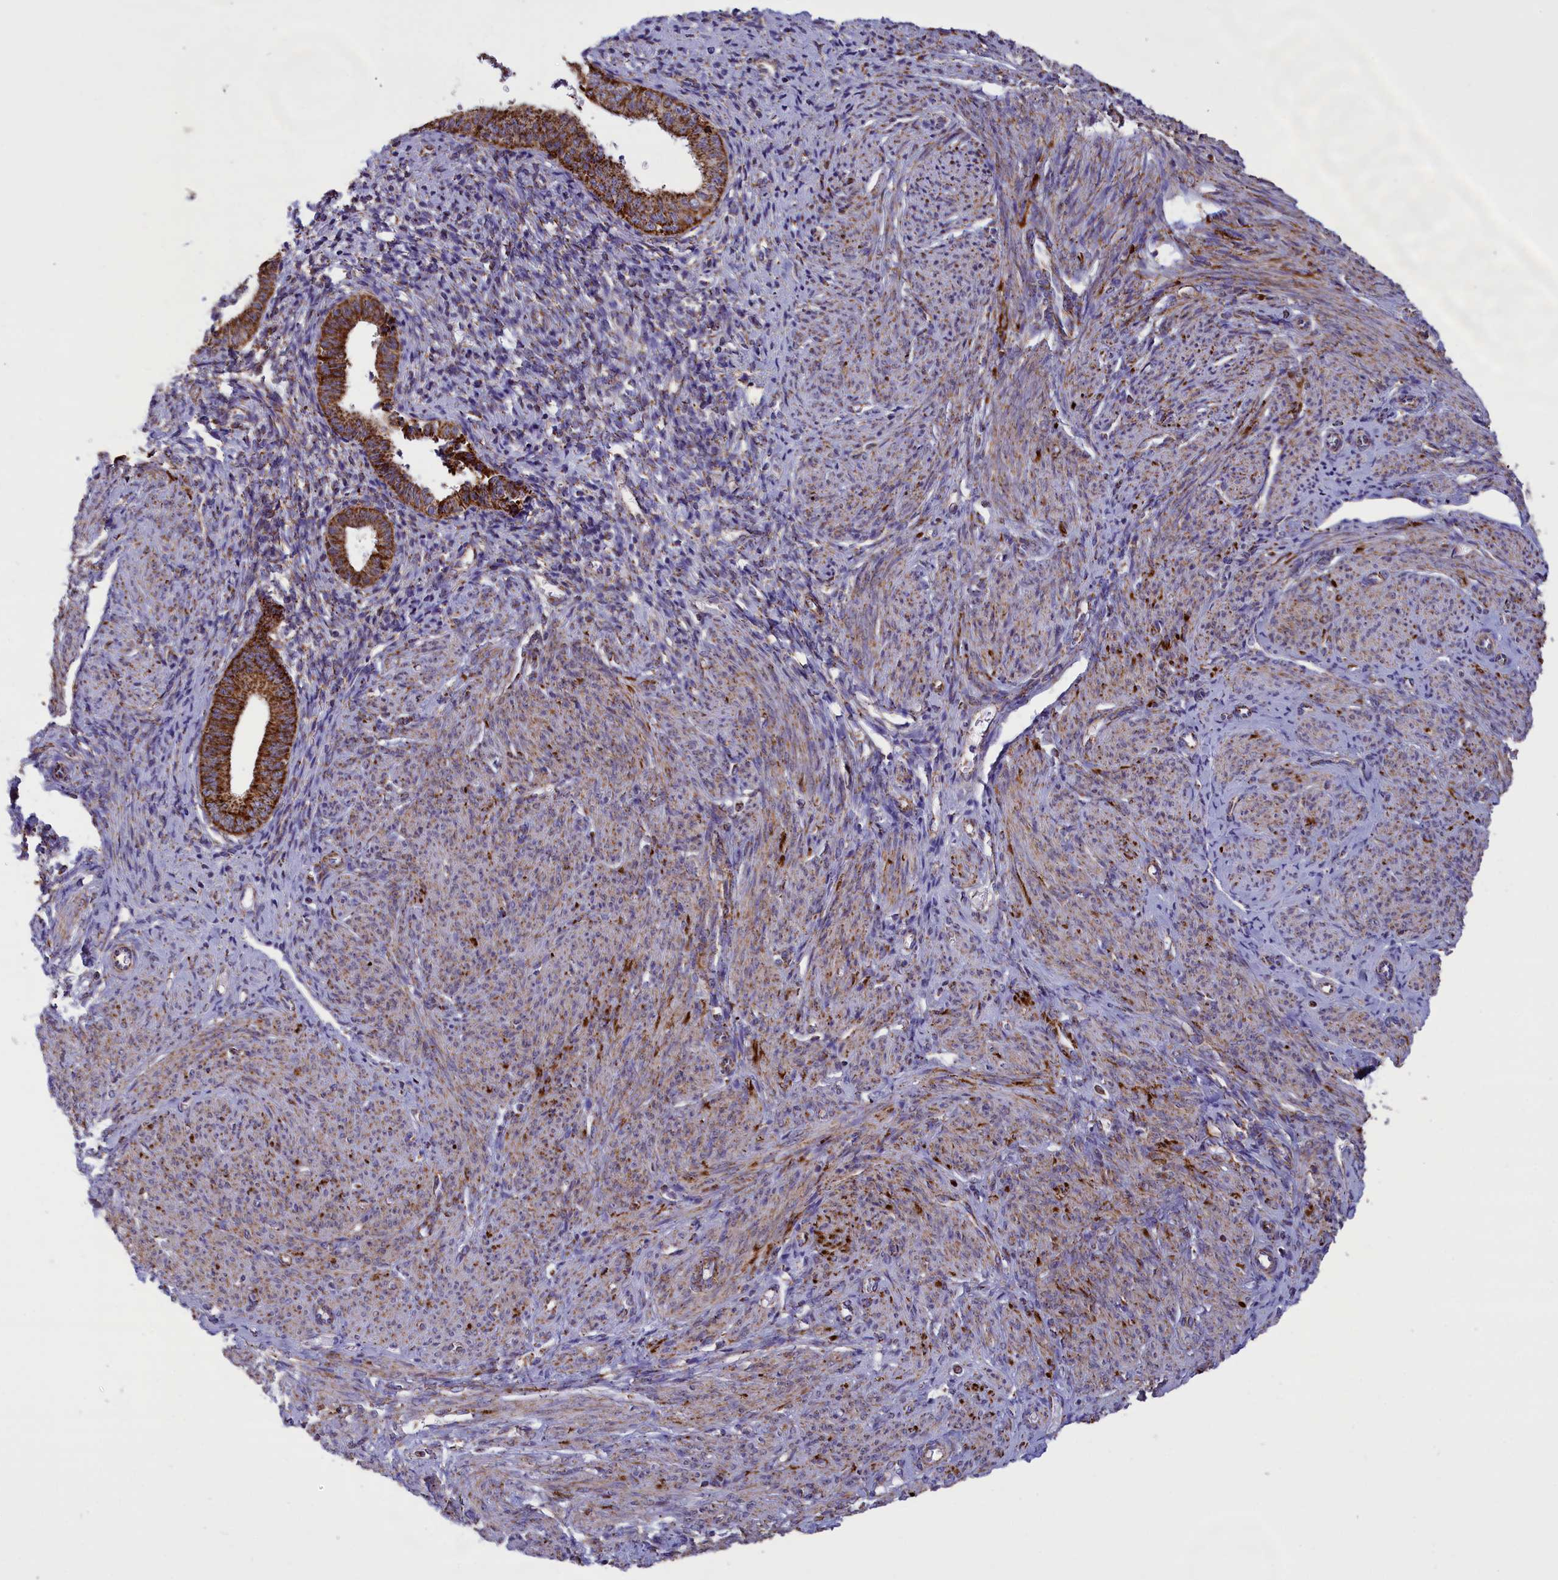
{"staining": {"intensity": "strong", "quantity": ">75%", "location": "cytoplasmic/membranous"}, "tissue": "endometrial cancer", "cell_type": "Tumor cells", "image_type": "cancer", "snomed": [{"axis": "morphology", "description": "Adenocarcinoma, NOS"}, {"axis": "topography", "description": "Endometrium"}], "caption": "Immunohistochemistry (IHC) of endometrial cancer reveals high levels of strong cytoplasmic/membranous expression in approximately >75% of tumor cells. (DAB IHC, brown staining for protein, blue staining for nuclei).", "gene": "ISOC2", "patient": {"sex": "female", "age": 79}}